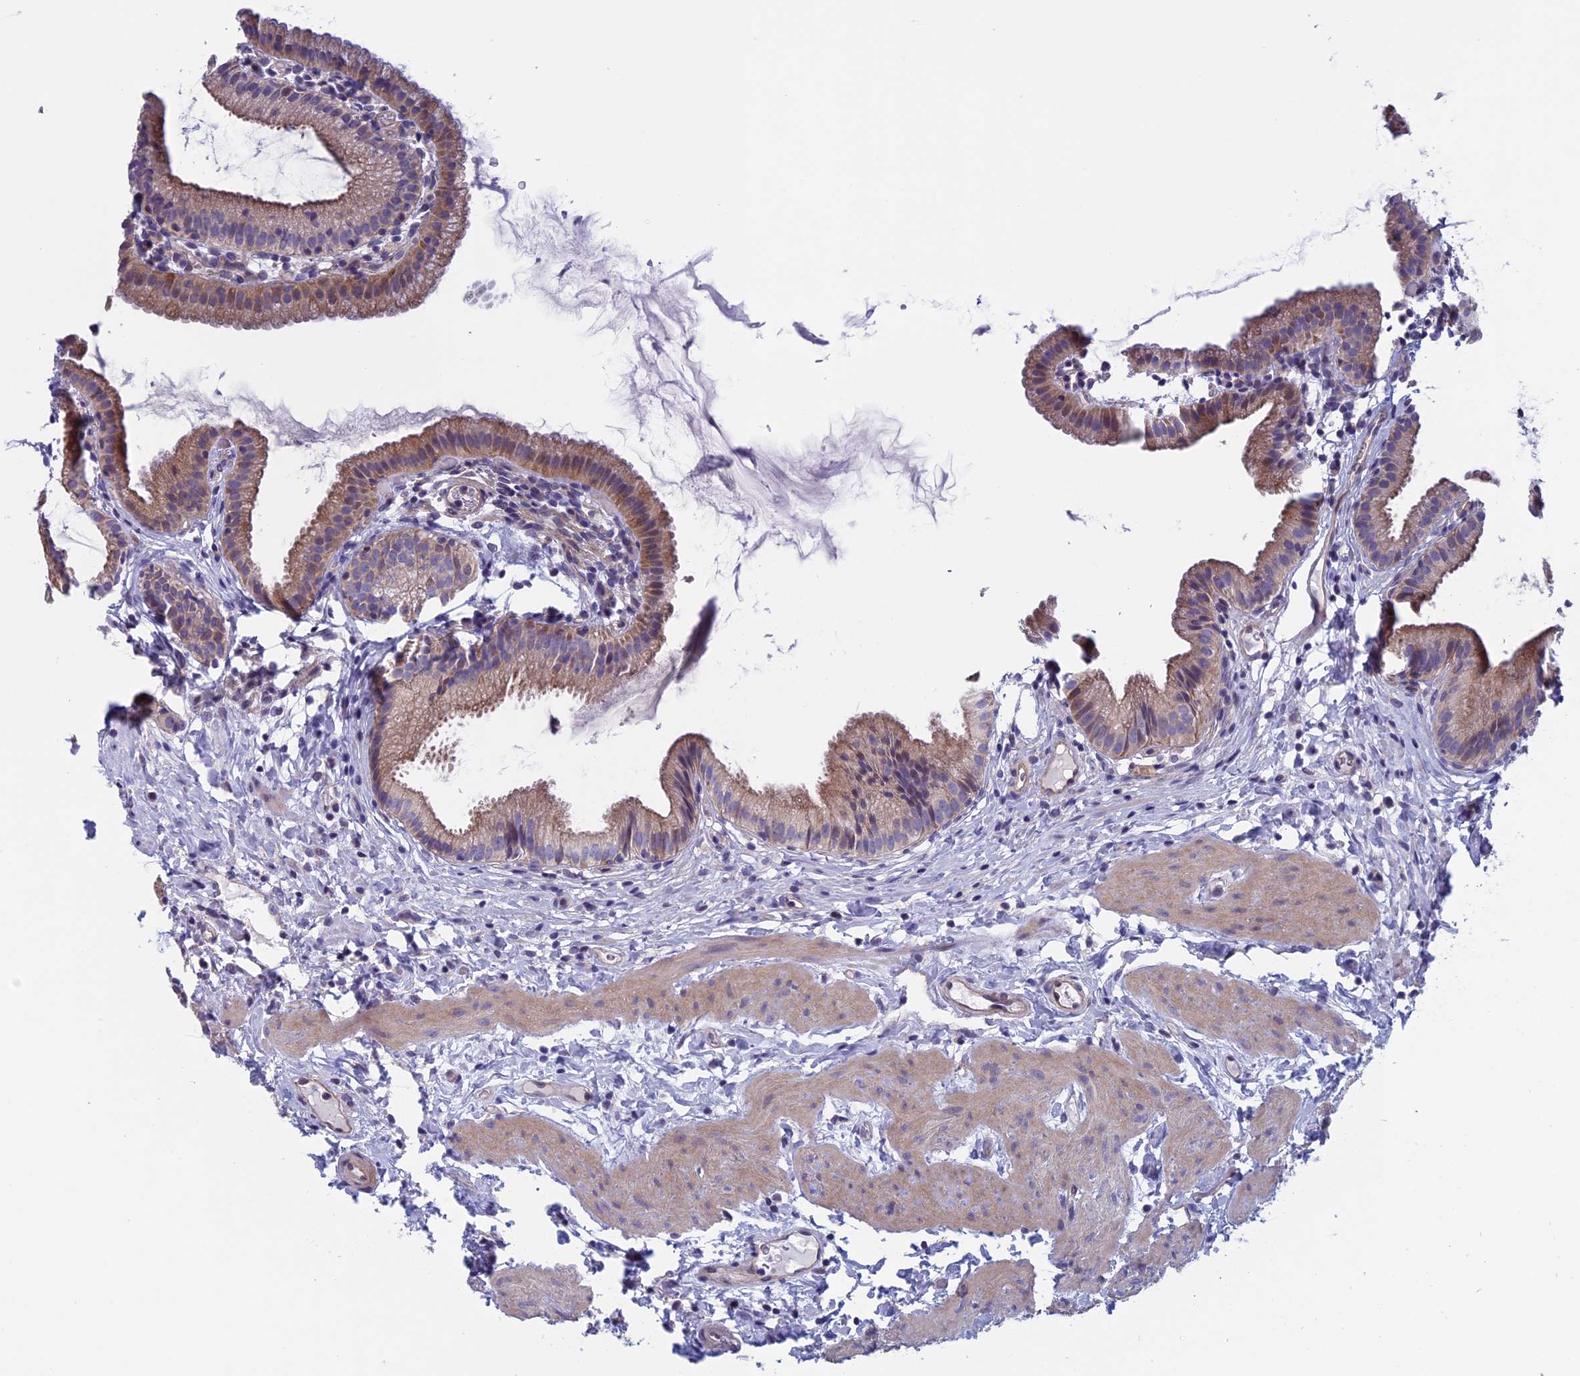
{"staining": {"intensity": "moderate", "quantity": "25%-75%", "location": "cytoplasmic/membranous"}, "tissue": "gallbladder", "cell_type": "Glandular cells", "image_type": "normal", "snomed": [{"axis": "morphology", "description": "Normal tissue, NOS"}, {"axis": "topography", "description": "Gallbladder"}], "caption": "An immunohistochemistry (IHC) image of benign tissue is shown. Protein staining in brown highlights moderate cytoplasmic/membranous positivity in gallbladder within glandular cells.", "gene": "CNOT6L", "patient": {"sex": "female", "age": 46}}